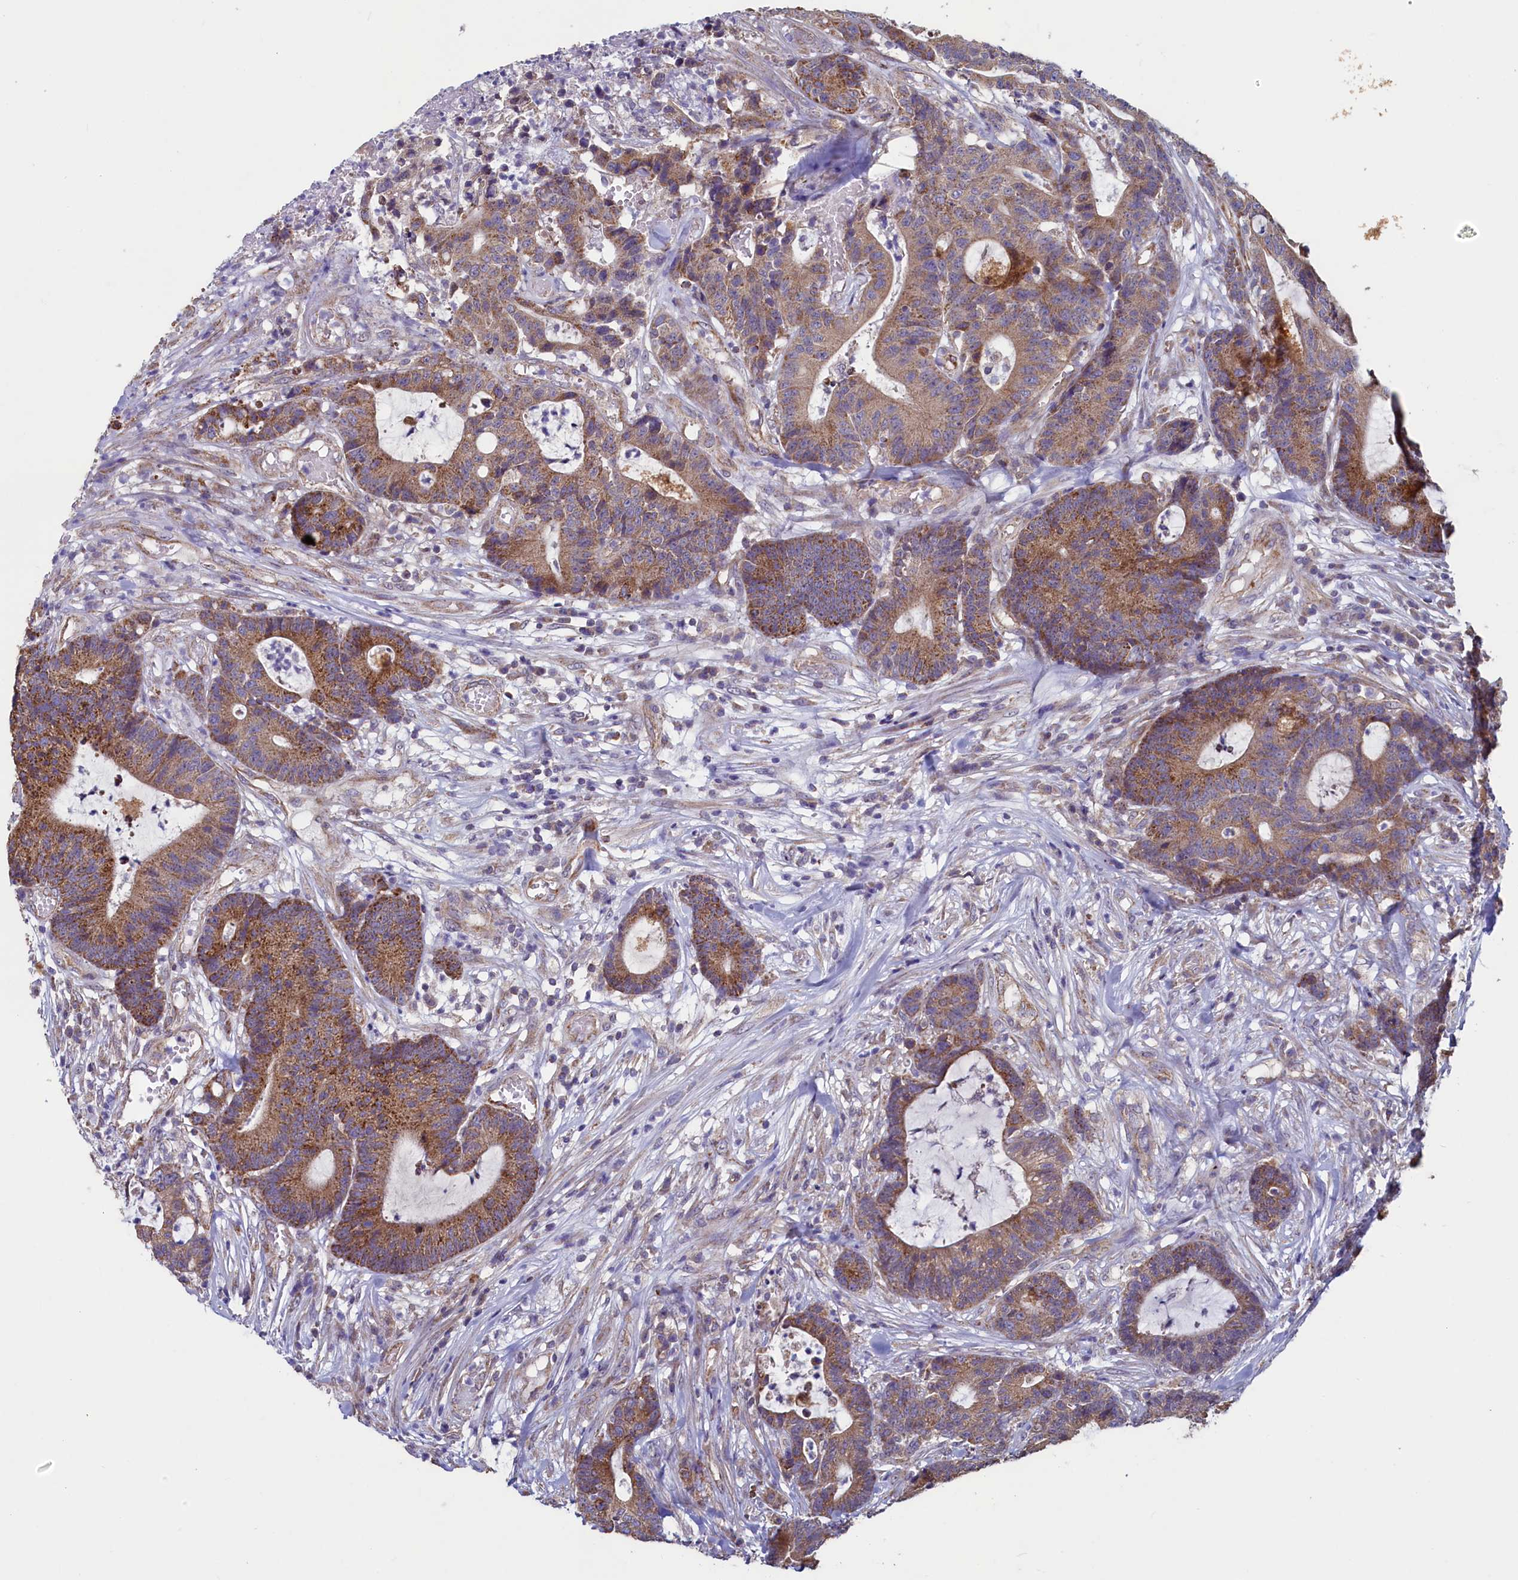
{"staining": {"intensity": "moderate", "quantity": ">75%", "location": "cytoplasmic/membranous"}, "tissue": "colorectal cancer", "cell_type": "Tumor cells", "image_type": "cancer", "snomed": [{"axis": "morphology", "description": "Adenocarcinoma, NOS"}, {"axis": "topography", "description": "Colon"}], "caption": "Immunohistochemistry photomicrograph of neoplastic tissue: colorectal adenocarcinoma stained using IHC exhibits medium levels of moderate protein expression localized specifically in the cytoplasmic/membranous of tumor cells, appearing as a cytoplasmic/membranous brown color.", "gene": "SPATA2L", "patient": {"sex": "female", "age": 84}}